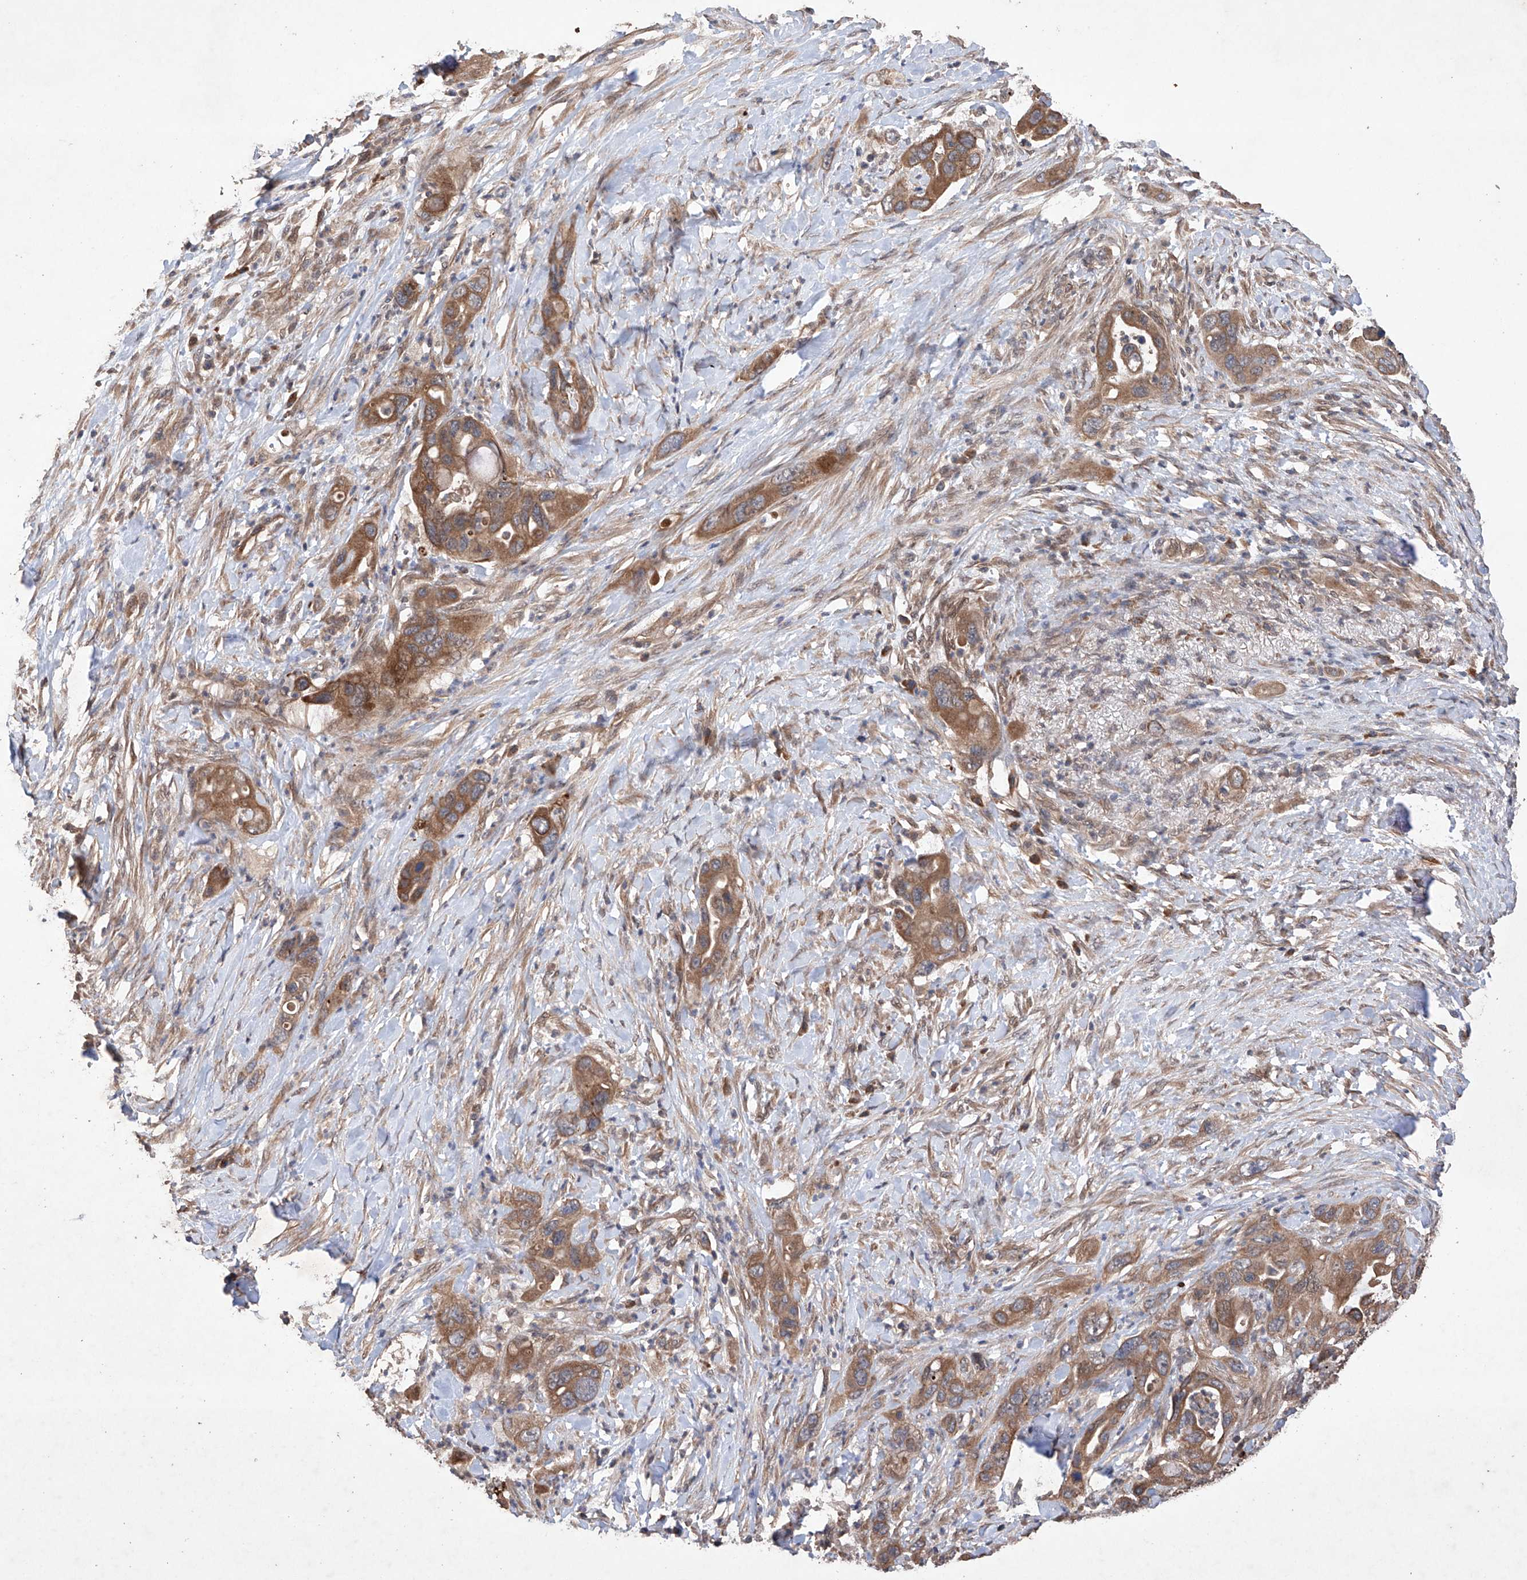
{"staining": {"intensity": "moderate", "quantity": ">75%", "location": "cytoplasmic/membranous"}, "tissue": "pancreatic cancer", "cell_type": "Tumor cells", "image_type": "cancer", "snomed": [{"axis": "morphology", "description": "Adenocarcinoma, NOS"}, {"axis": "topography", "description": "Pancreas"}], "caption": "Immunohistochemical staining of human pancreatic cancer (adenocarcinoma) displays moderate cytoplasmic/membranous protein staining in about >75% of tumor cells.", "gene": "LURAP1", "patient": {"sex": "female", "age": 71}}